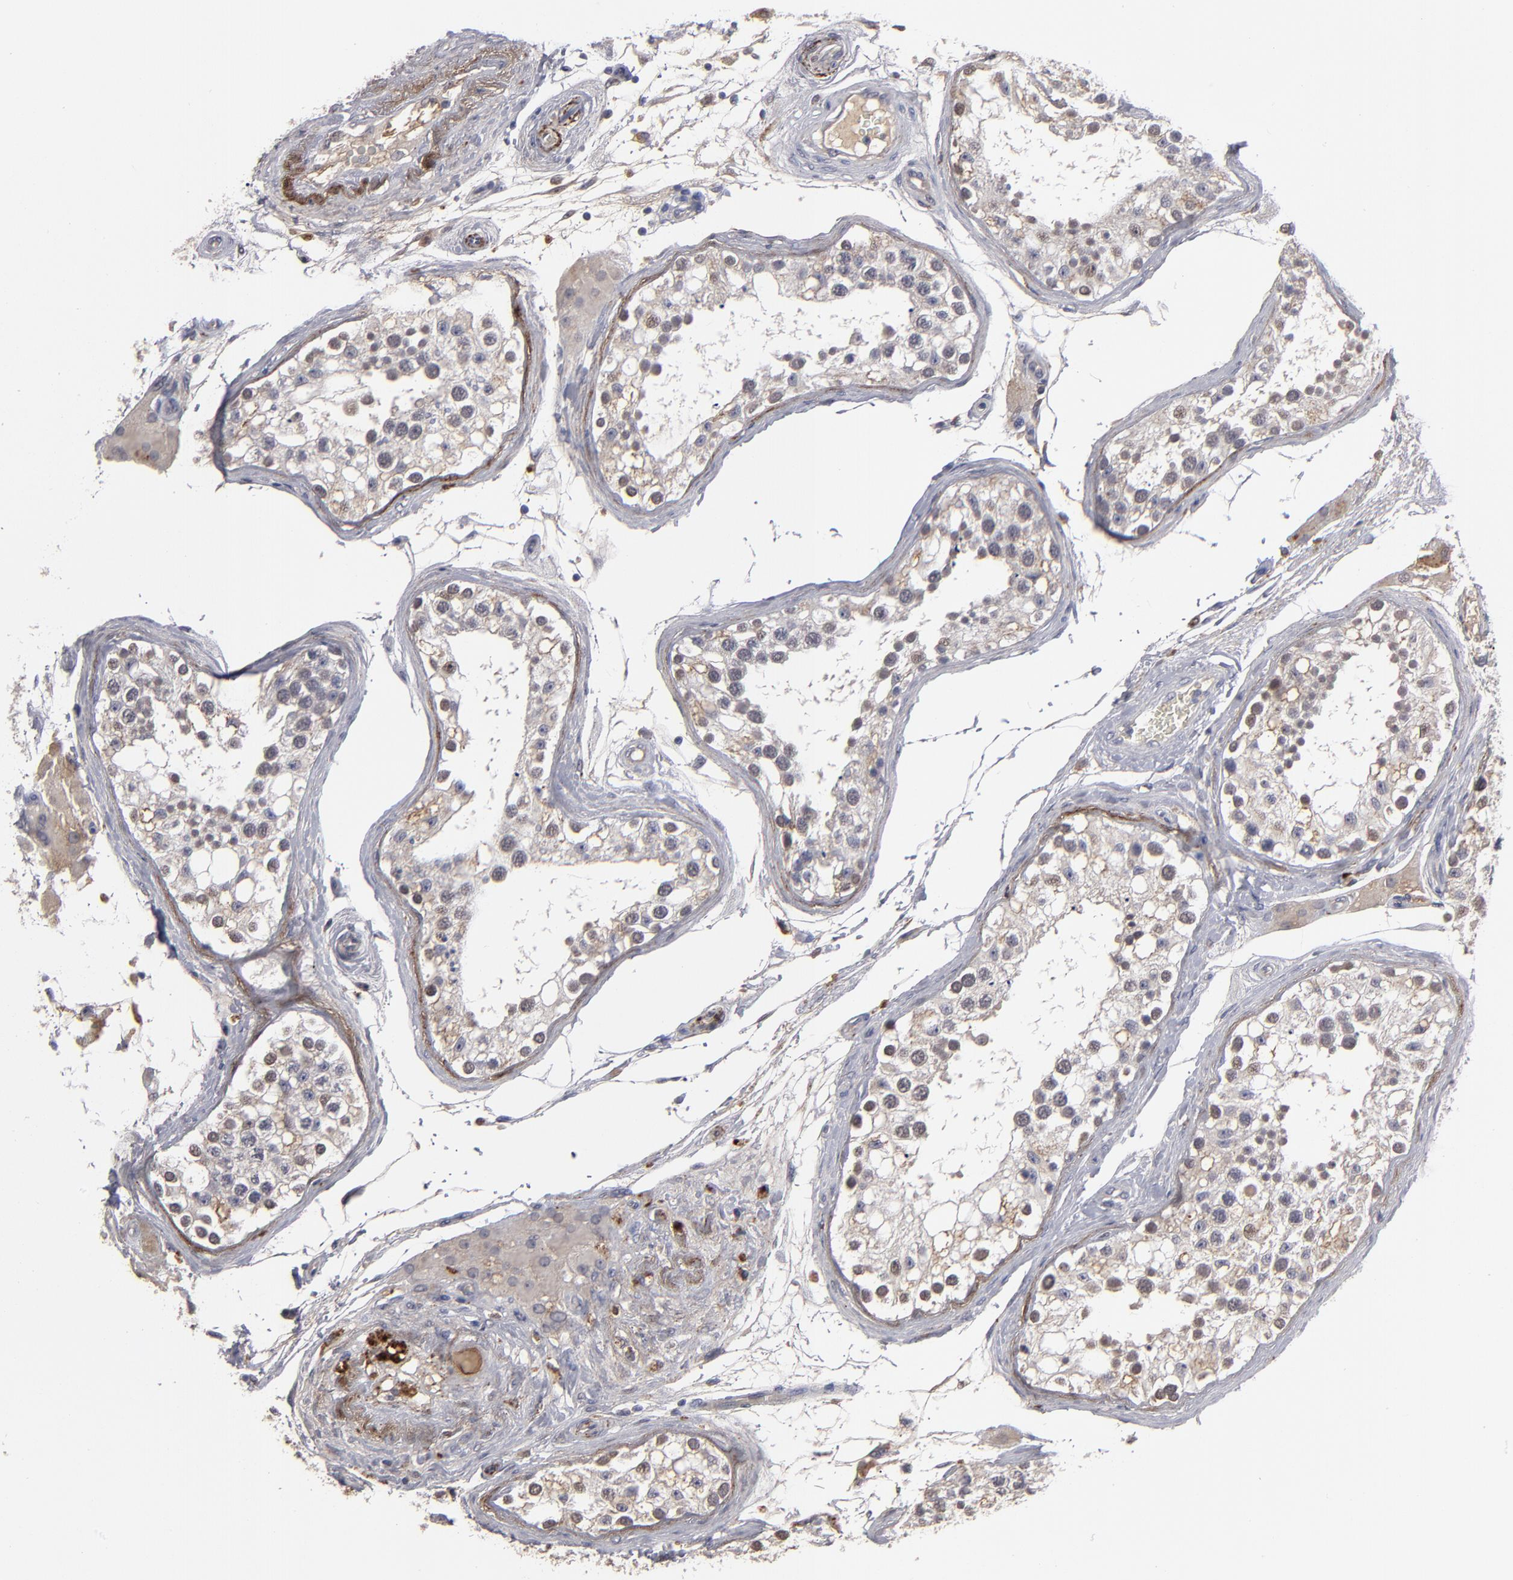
{"staining": {"intensity": "weak", "quantity": "<25%", "location": "nuclear"}, "tissue": "testis", "cell_type": "Cells in seminiferous ducts", "image_type": "normal", "snomed": [{"axis": "morphology", "description": "Normal tissue, NOS"}, {"axis": "topography", "description": "Testis"}], "caption": "A high-resolution image shows immunohistochemistry (IHC) staining of benign testis, which shows no significant staining in cells in seminiferous ducts.", "gene": "GPM6B", "patient": {"sex": "male", "age": 68}}